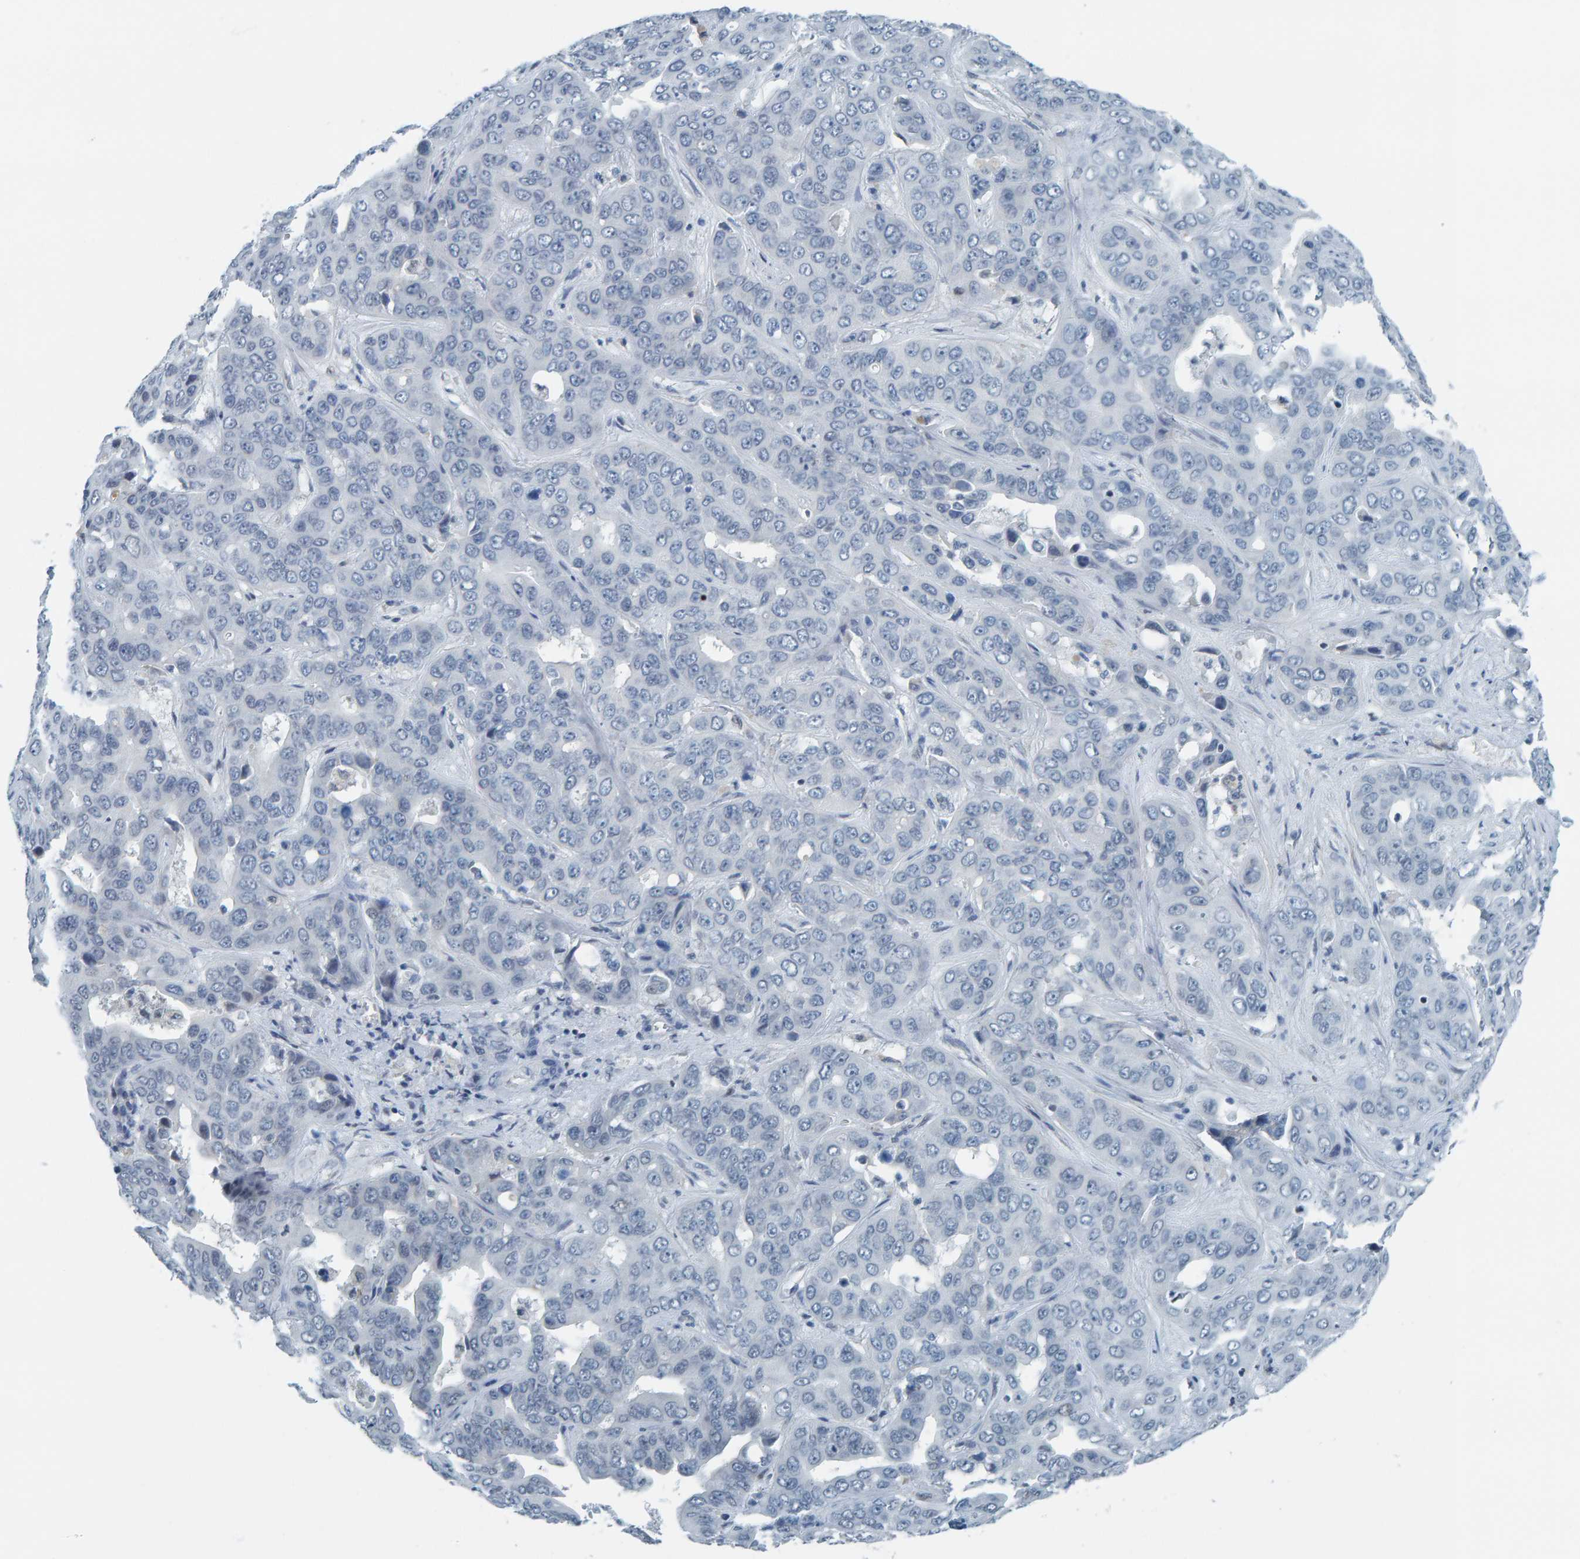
{"staining": {"intensity": "negative", "quantity": "none", "location": "none"}, "tissue": "liver cancer", "cell_type": "Tumor cells", "image_type": "cancer", "snomed": [{"axis": "morphology", "description": "Cholangiocarcinoma"}, {"axis": "topography", "description": "Liver"}], "caption": "Human liver cancer stained for a protein using immunohistochemistry (IHC) shows no positivity in tumor cells.", "gene": "CNP", "patient": {"sex": "female", "age": 52}}